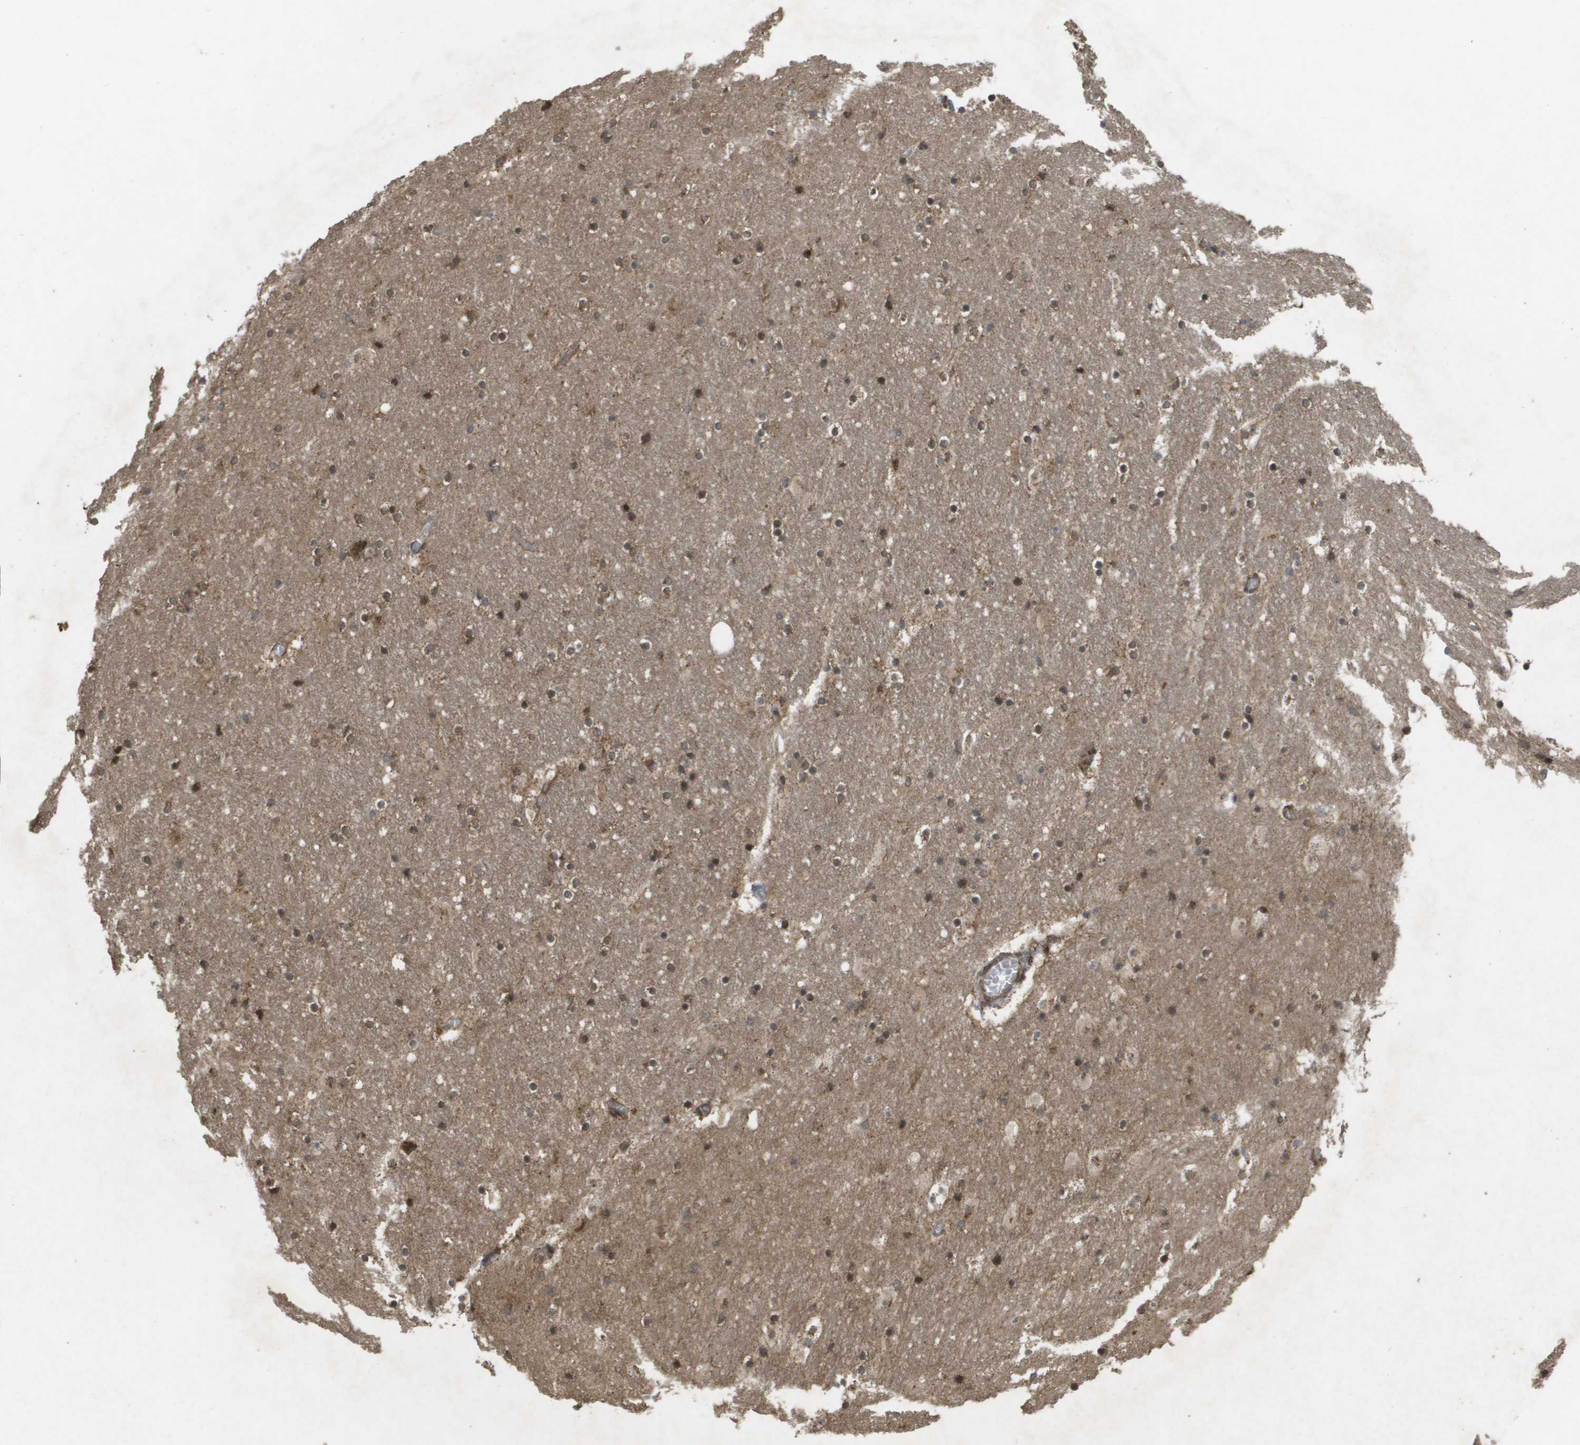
{"staining": {"intensity": "moderate", "quantity": ">75%", "location": "cytoplasmic/membranous"}, "tissue": "hippocampus", "cell_type": "Glial cells", "image_type": "normal", "snomed": [{"axis": "morphology", "description": "Normal tissue, NOS"}, {"axis": "topography", "description": "Hippocampus"}], "caption": "Hippocampus stained with immunohistochemistry exhibits moderate cytoplasmic/membranous positivity in approximately >75% of glial cells.", "gene": "KIF11", "patient": {"sex": "male", "age": 45}}